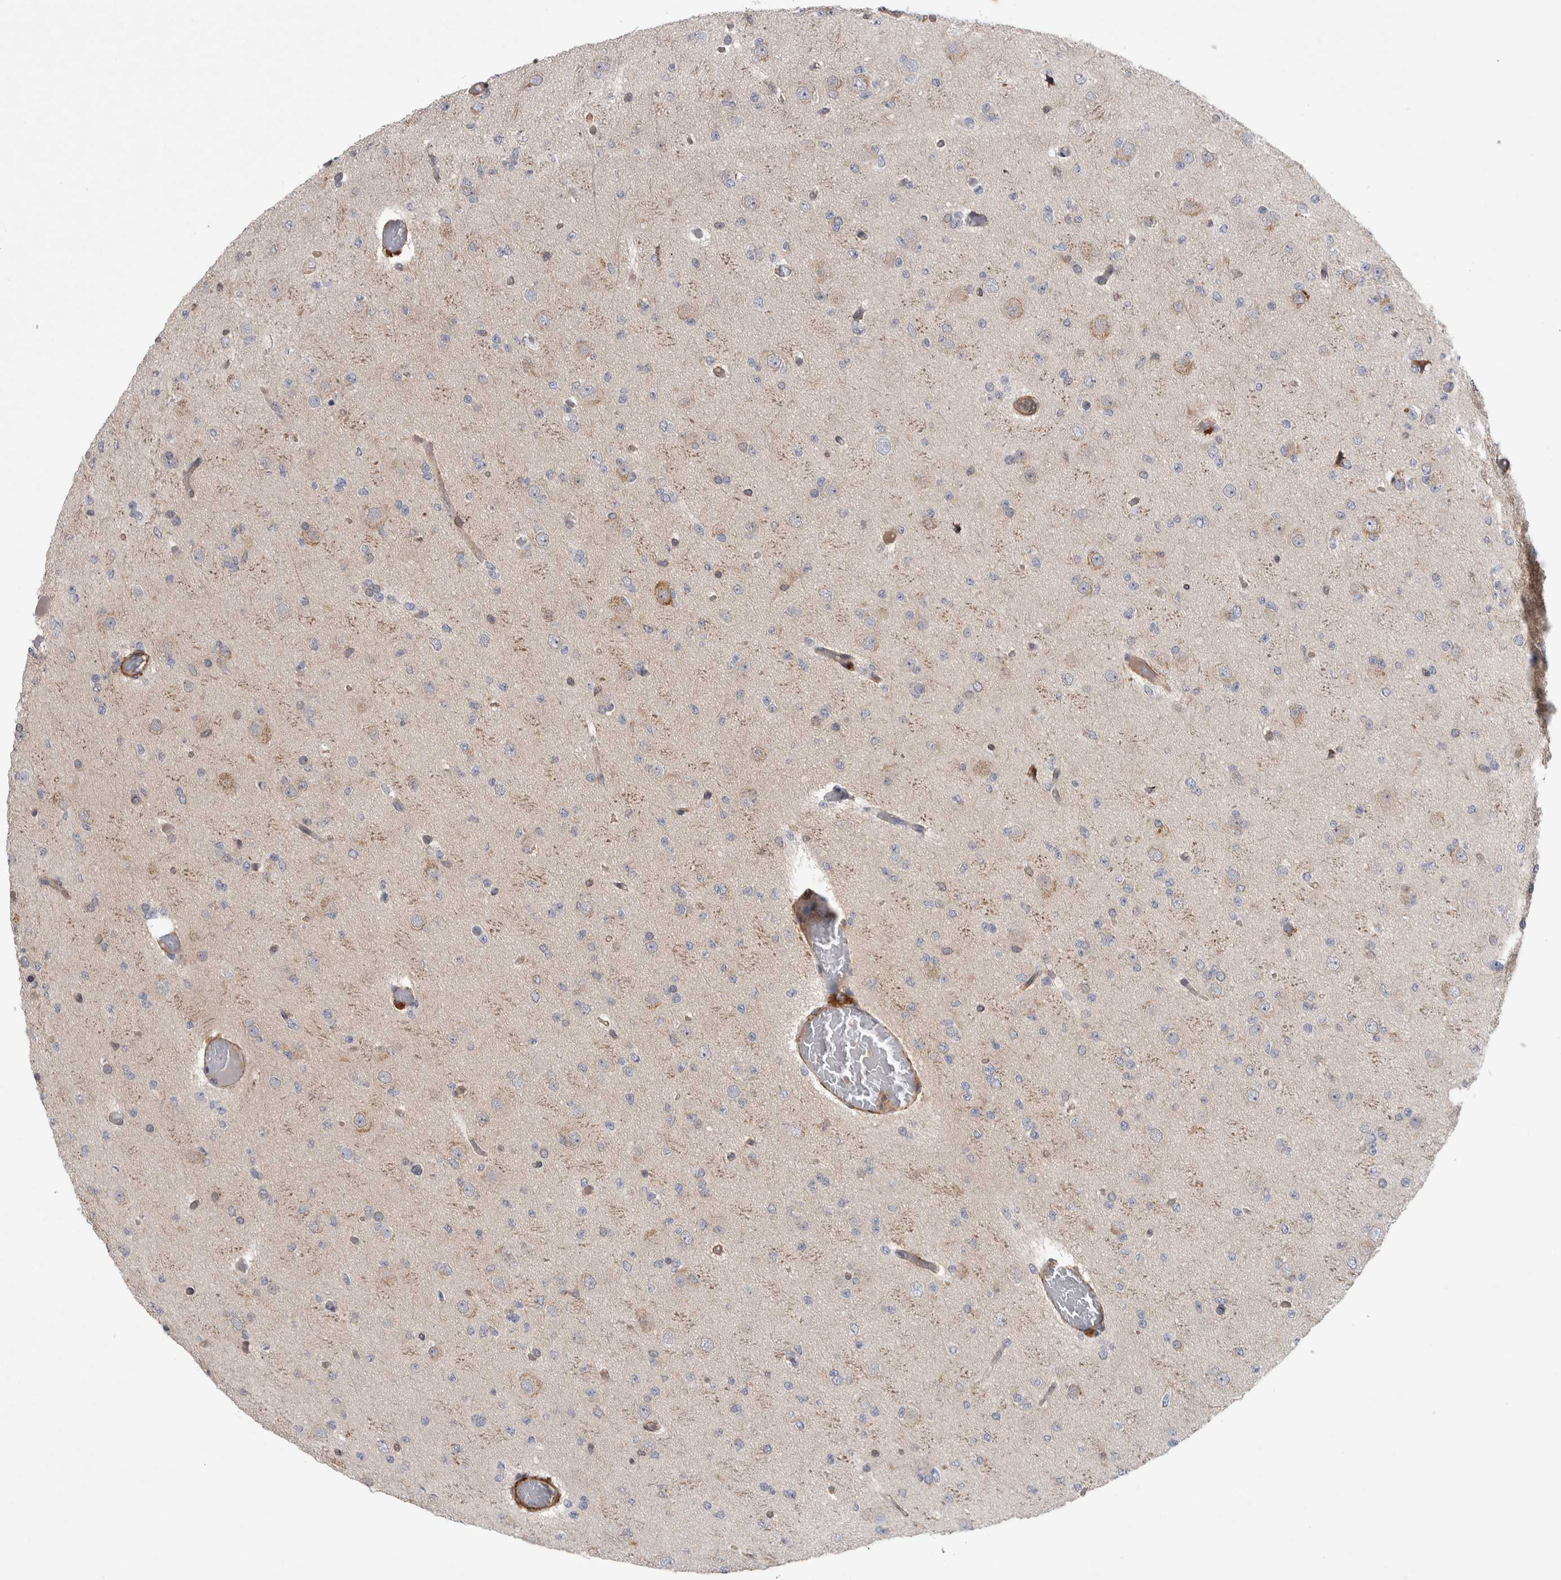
{"staining": {"intensity": "moderate", "quantity": "<25%", "location": "cytoplasmic/membranous"}, "tissue": "glioma", "cell_type": "Tumor cells", "image_type": "cancer", "snomed": [{"axis": "morphology", "description": "Glioma, malignant, Low grade"}, {"axis": "topography", "description": "Brain"}], "caption": "Brown immunohistochemical staining in human glioma demonstrates moderate cytoplasmic/membranous positivity in about <25% of tumor cells.", "gene": "ANKFY1", "patient": {"sex": "female", "age": 22}}